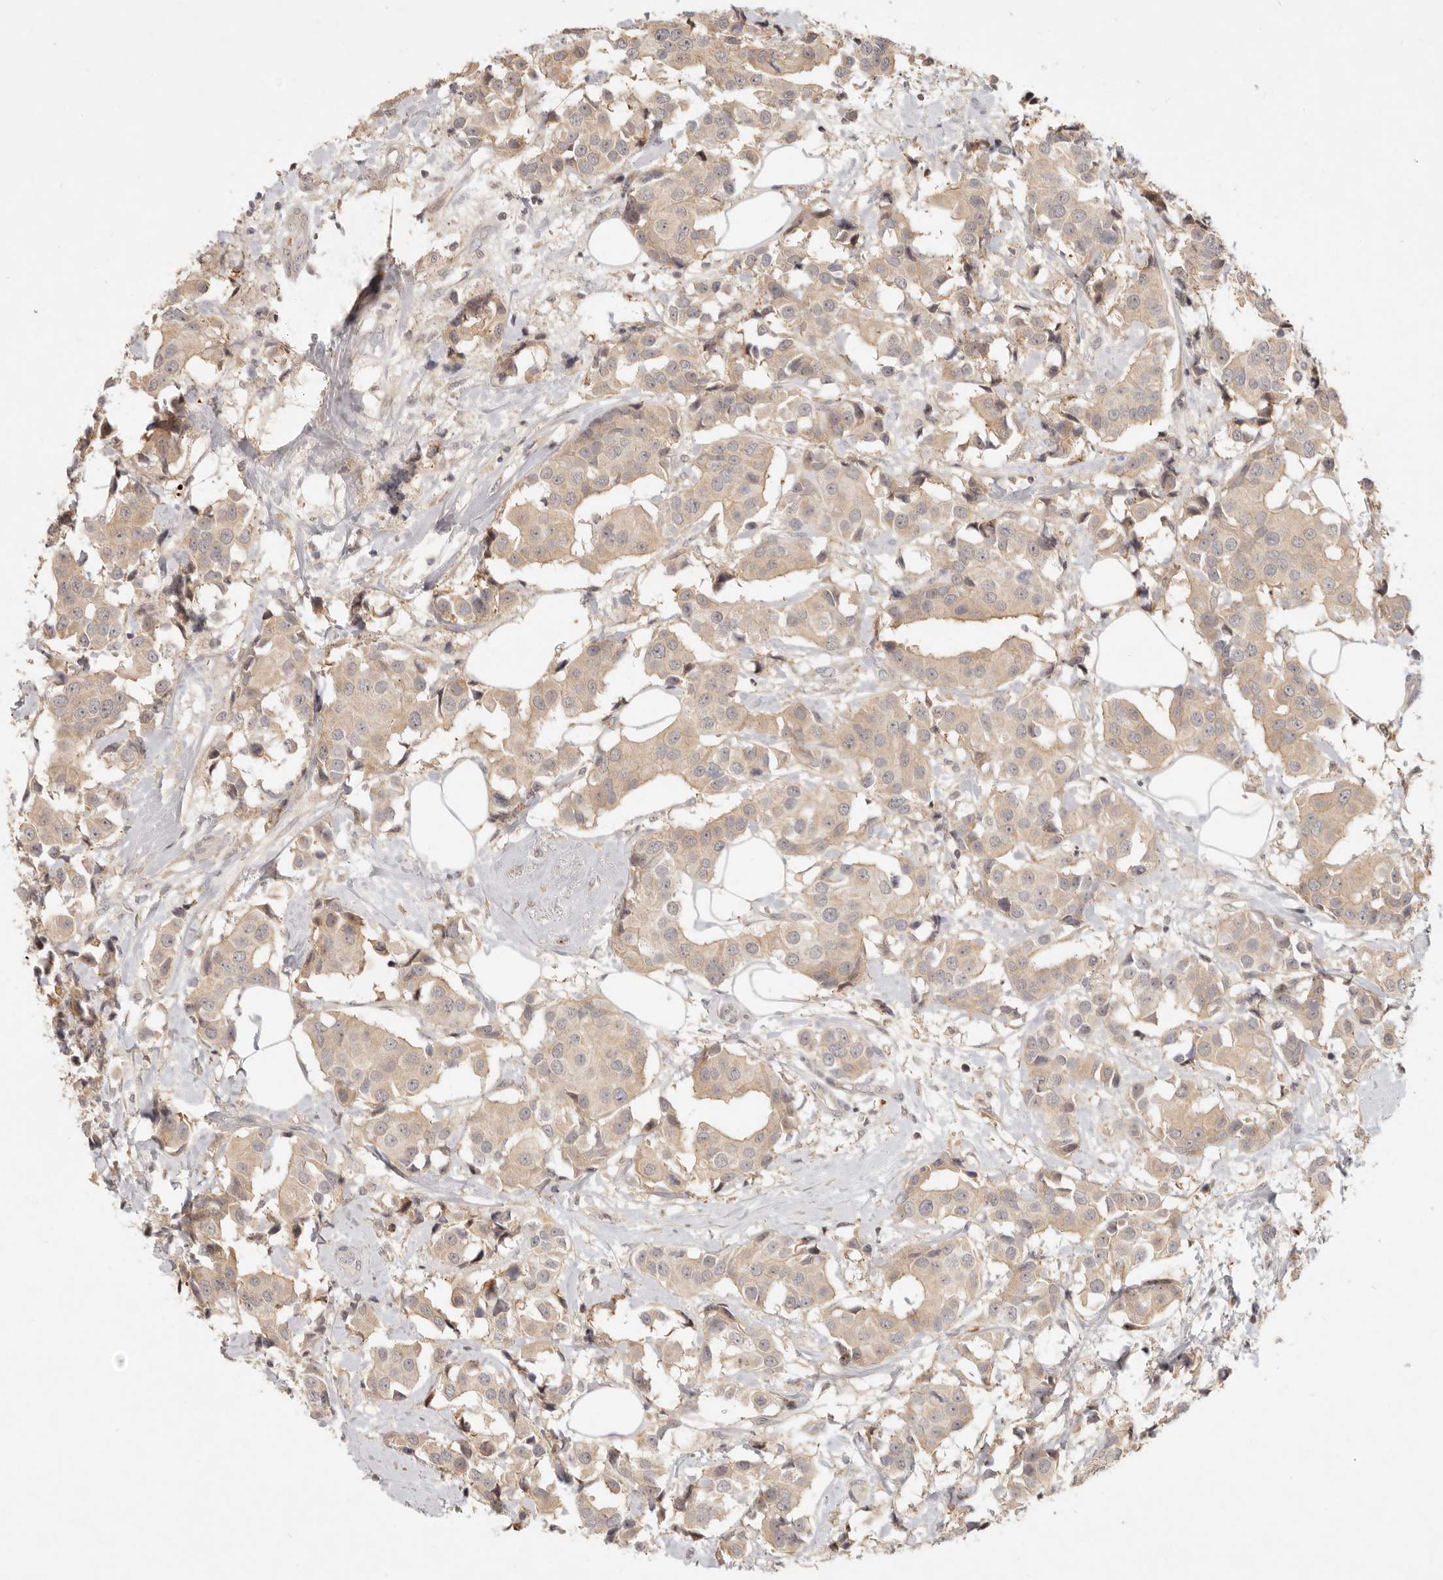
{"staining": {"intensity": "weak", "quantity": ">75%", "location": "cytoplasmic/membranous"}, "tissue": "breast cancer", "cell_type": "Tumor cells", "image_type": "cancer", "snomed": [{"axis": "morphology", "description": "Normal tissue, NOS"}, {"axis": "morphology", "description": "Duct carcinoma"}, {"axis": "topography", "description": "Breast"}], "caption": "IHC staining of breast invasive ductal carcinoma, which demonstrates low levels of weak cytoplasmic/membranous positivity in approximately >75% of tumor cells indicating weak cytoplasmic/membranous protein staining. The staining was performed using DAB (brown) for protein detection and nuclei were counterstained in hematoxylin (blue).", "gene": "UBXN11", "patient": {"sex": "female", "age": 39}}